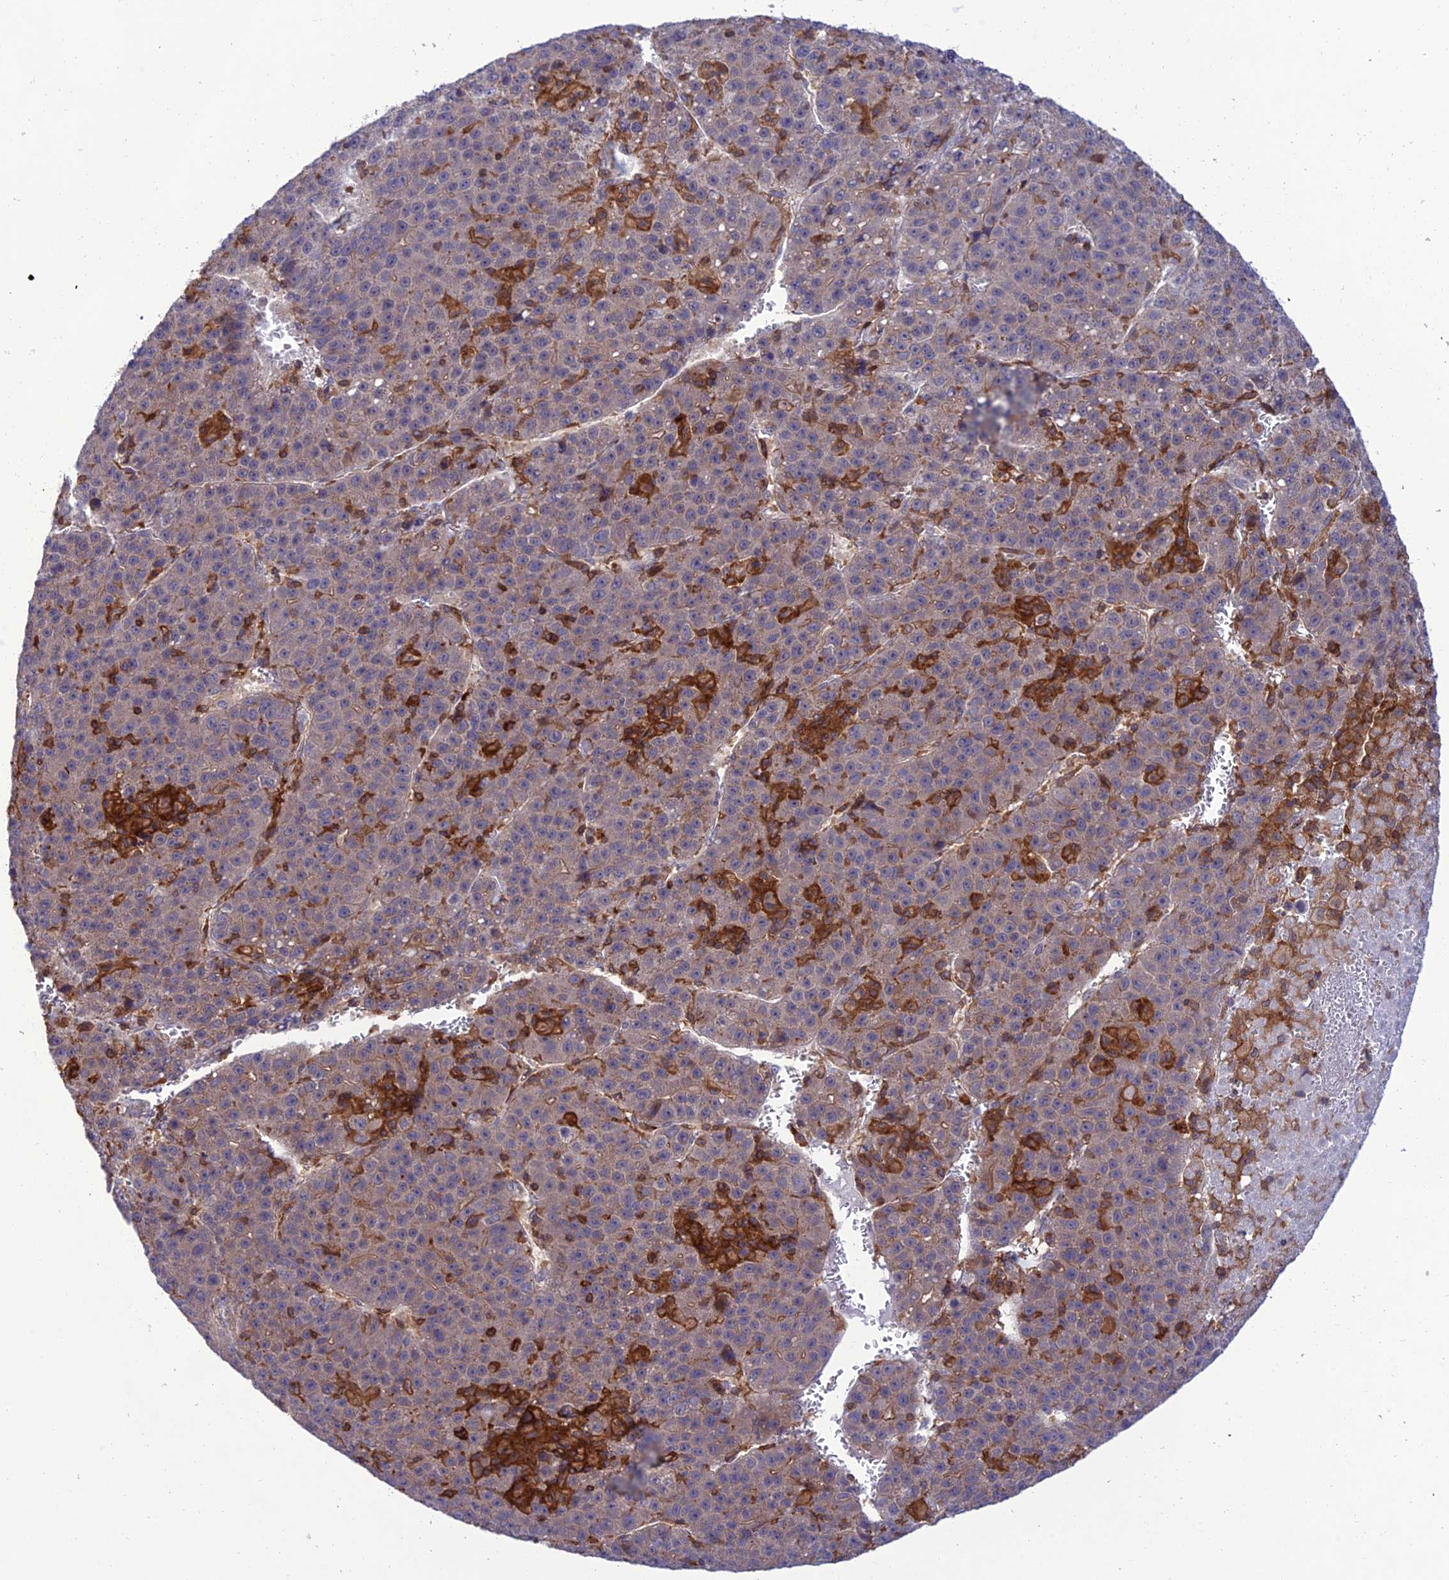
{"staining": {"intensity": "weak", "quantity": "<25%", "location": "cytoplasmic/membranous"}, "tissue": "liver cancer", "cell_type": "Tumor cells", "image_type": "cancer", "snomed": [{"axis": "morphology", "description": "Carcinoma, Hepatocellular, NOS"}, {"axis": "topography", "description": "Liver"}], "caption": "Tumor cells show no significant protein positivity in liver cancer (hepatocellular carcinoma). (Immunohistochemistry (ihc), brightfield microscopy, high magnification).", "gene": "FAM76A", "patient": {"sex": "female", "age": 53}}